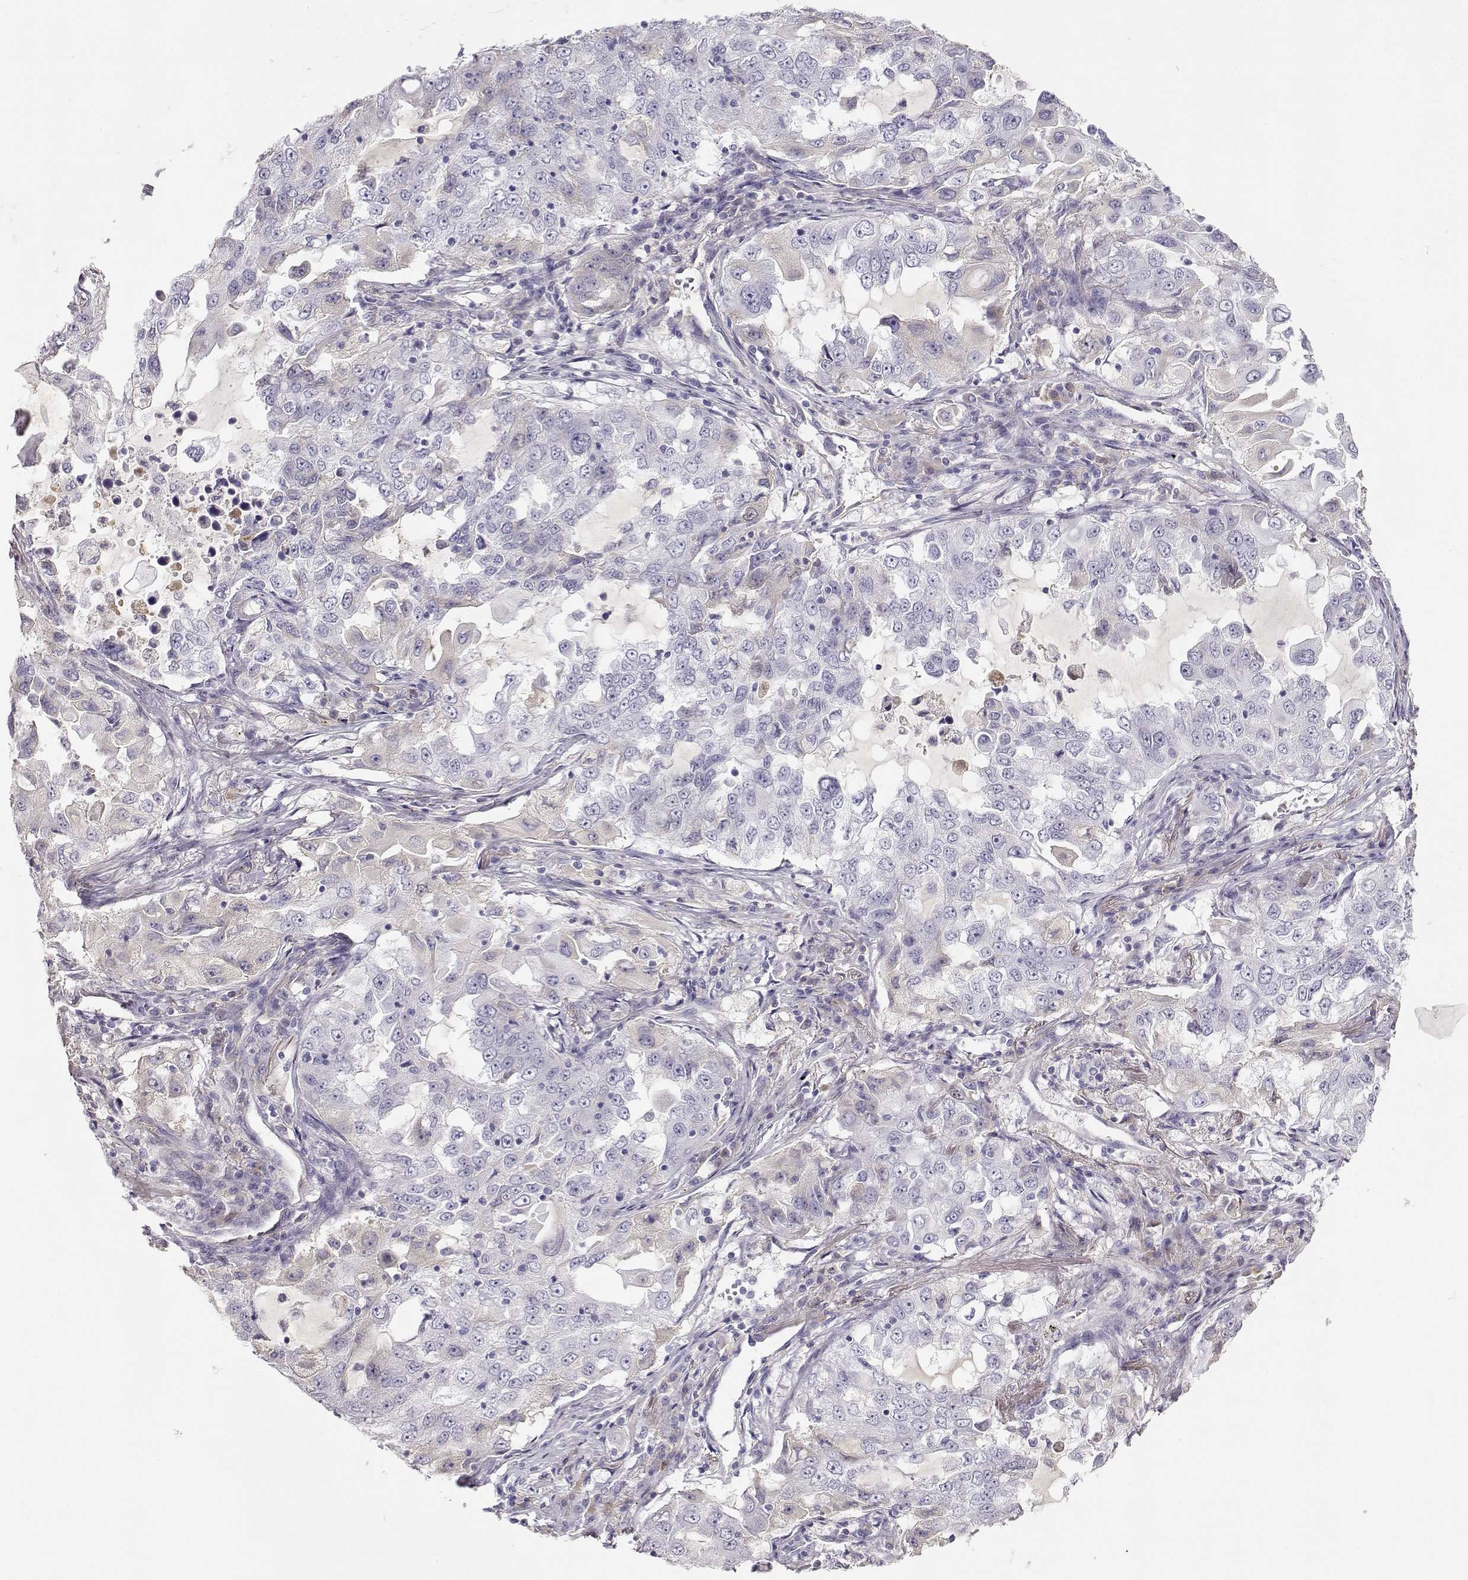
{"staining": {"intensity": "negative", "quantity": "none", "location": "none"}, "tissue": "lung cancer", "cell_type": "Tumor cells", "image_type": "cancer", "snomed": [{"axis": "morphology", "description": "Adenocarcinoma, NOS"}, {"axis": "topography", "description": "Lung"}], "caption": "Immunohistochemical staining of human lung cancer demonstrates no significant positivity in tumor cells.", "gene": "SLCO6A1", "patient": {"sex": "female", "age": 61}}